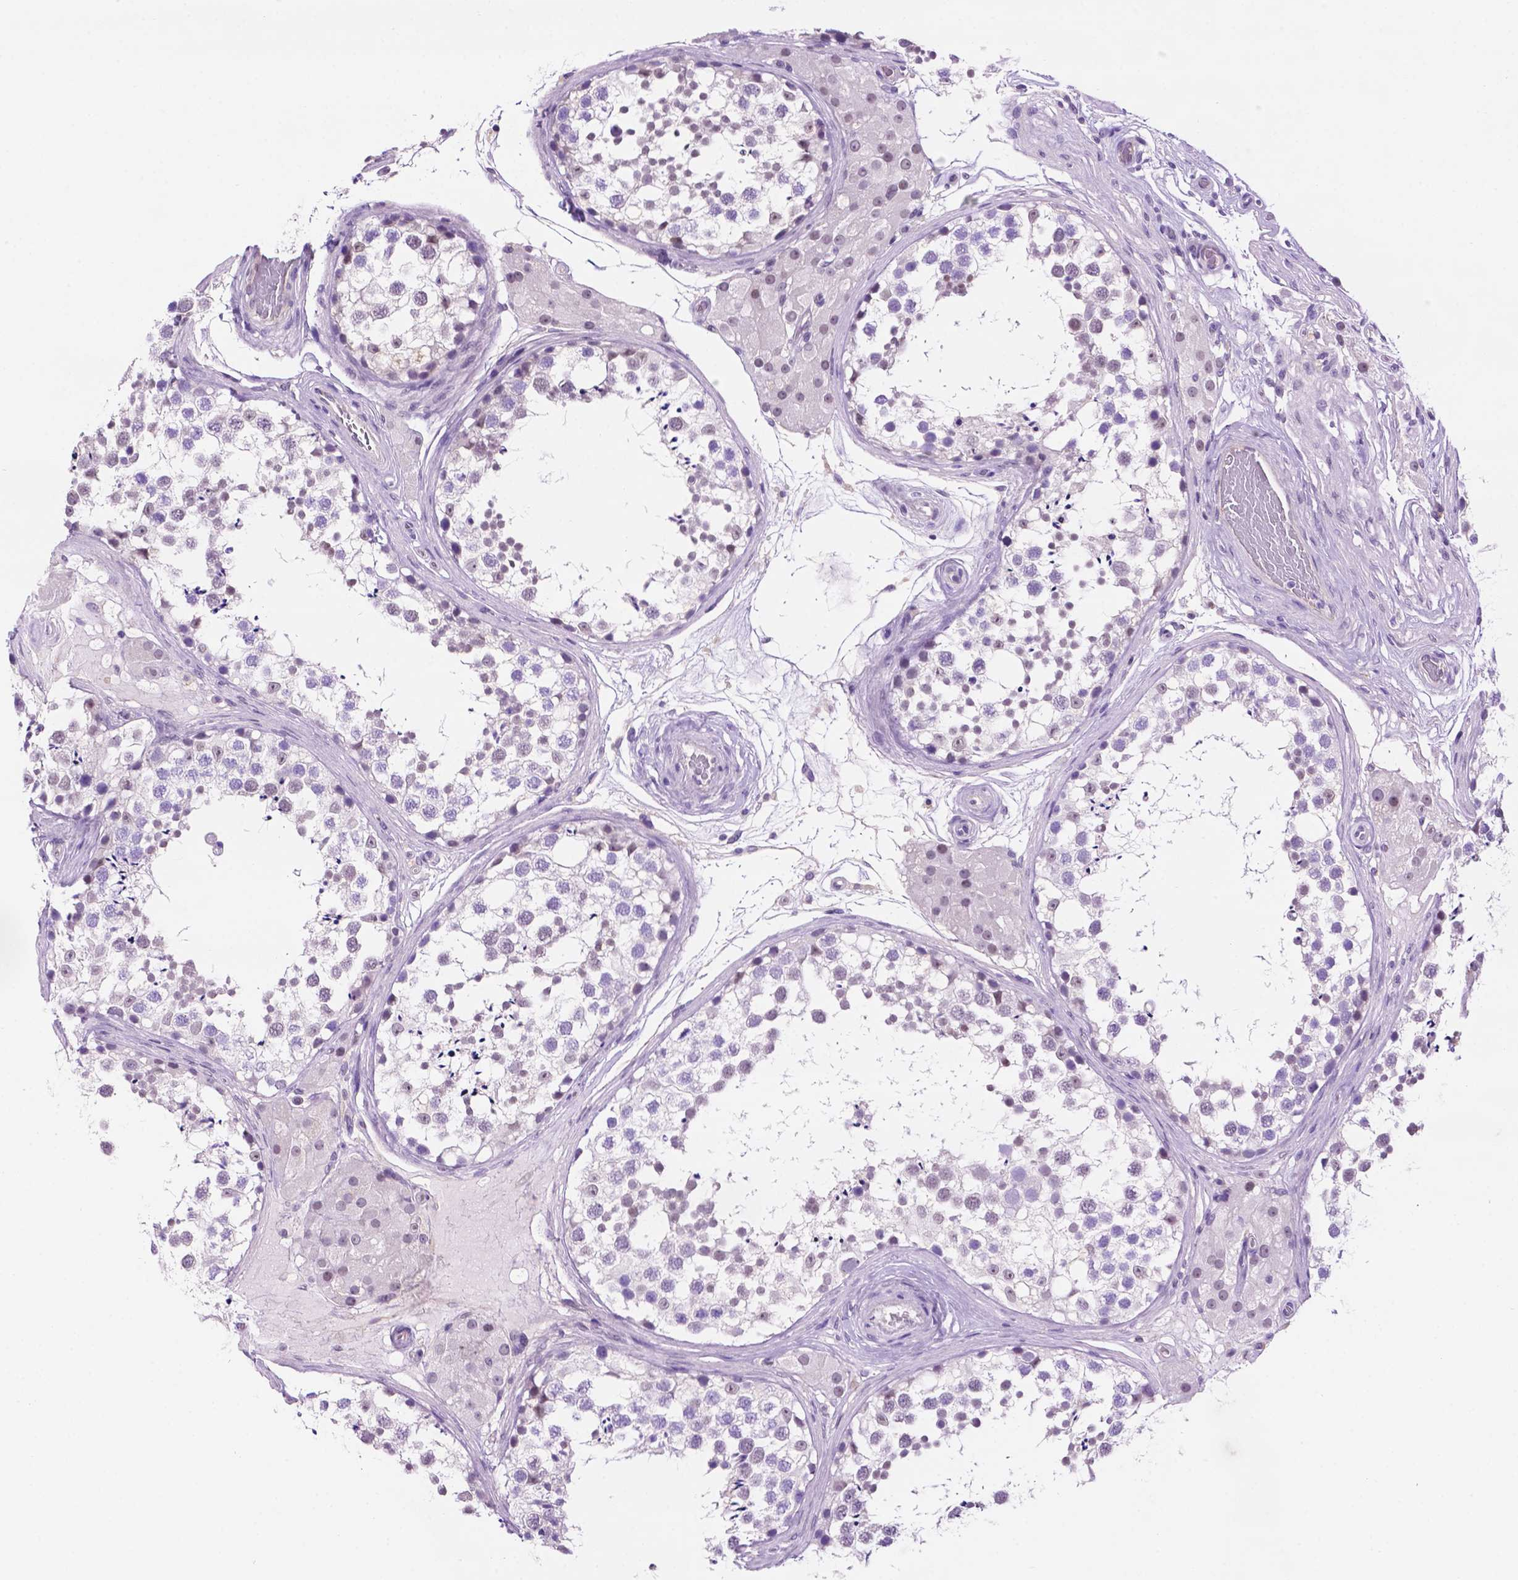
{"staining": {"intensity": "weak", "quantity": "25%-75%", "location": "nuclear"}, "tissue": "testis", "cell_type": "Cells in seminiferous ducts", "image_type": "normal", "snomed": [{"axis": "morphology", "description": "Normal tissue, NOS"}, {"axis": "morphology", "description": "Seminoma, NOS"}, {"axis": "topography", "description": "Testis"}], "caption": "Protein positivity by IHC shows weak nuclear expression in approximately 25%-75% of cells in seminiferous ducts in normal testis. The staining was performed using DAB to visualize the protein expression in brown, while the nuclei were stained in blue with hematoxylin (Magnification: 20x).", "gene": "TACSTD2", "patient": {"sex": "male", "age": 65}}